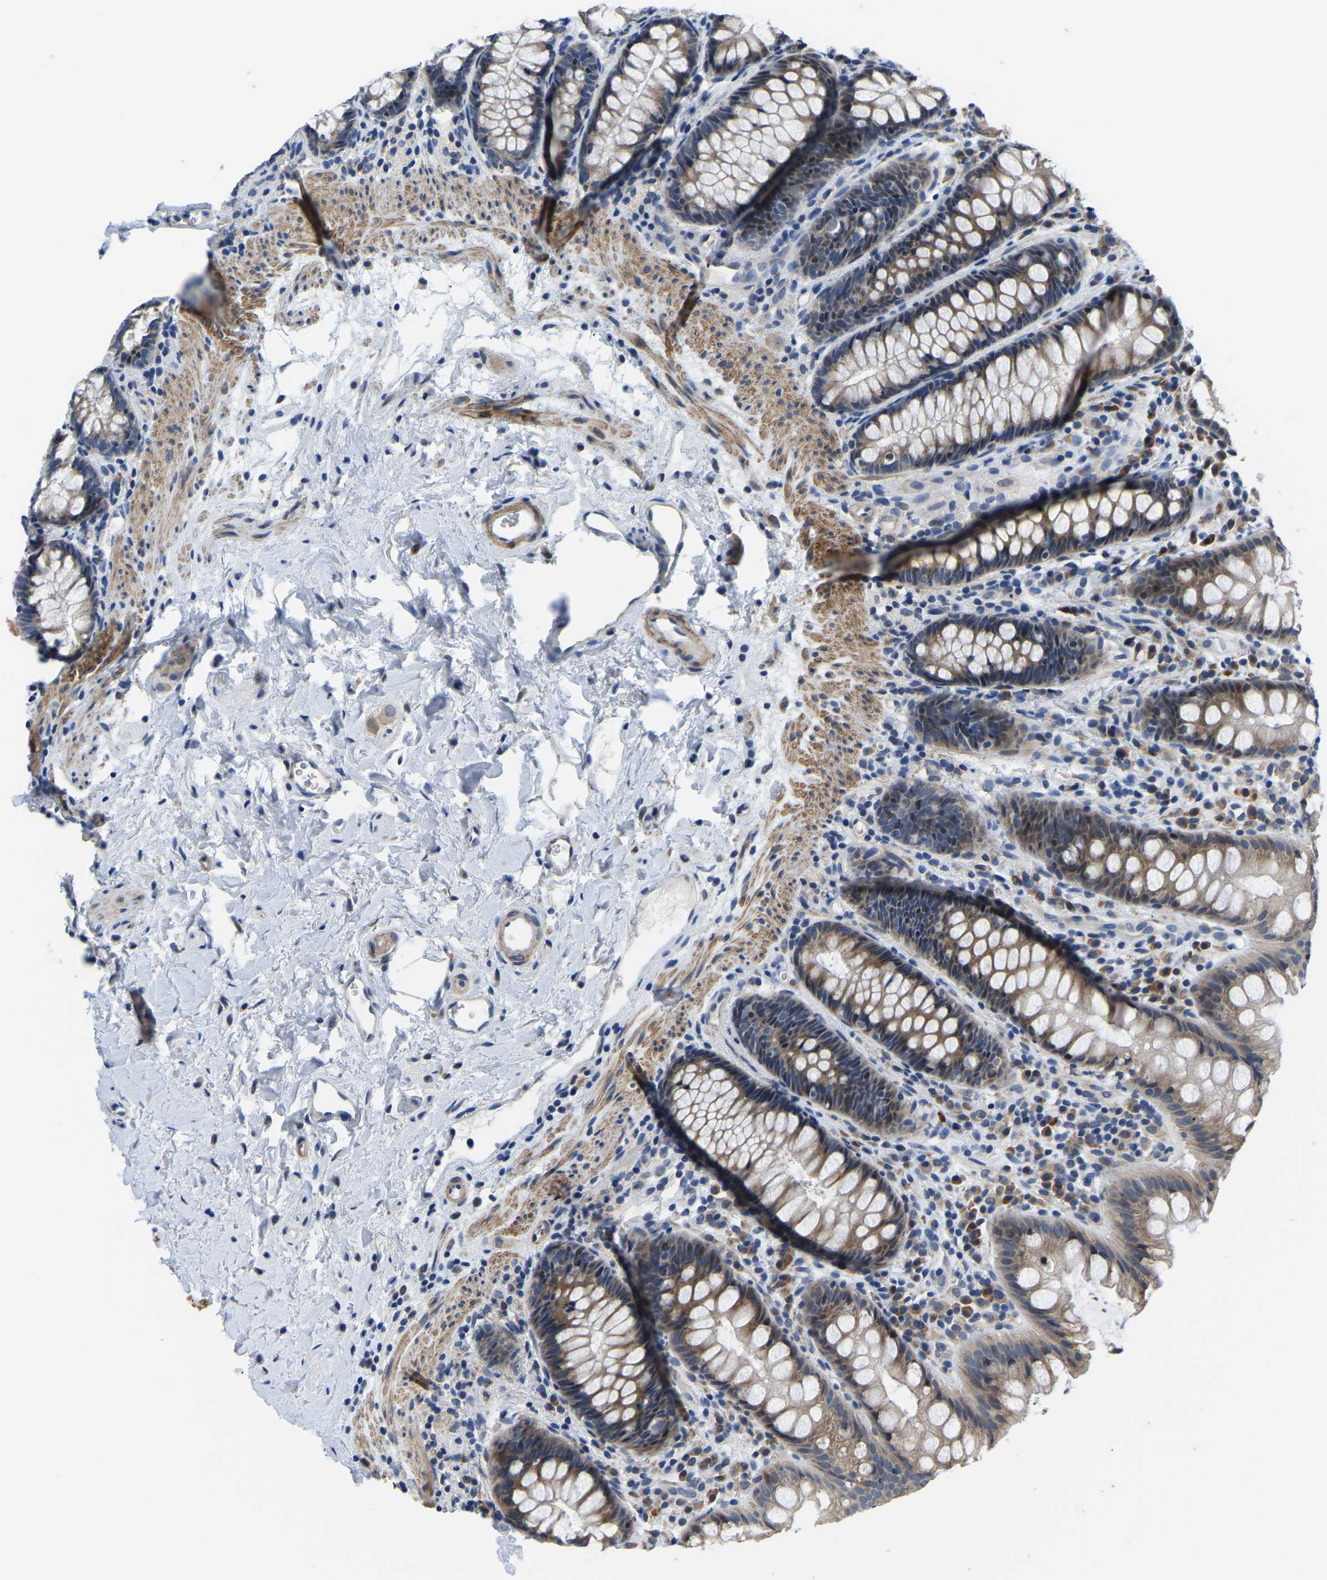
{"staining": {"intensity": "weak", "quantity": ">75%", "location": "cytoplasmic/membranous"}, "tissue": "rectum", "cell_type": "Glandular cells", "image_type": "normal", "snomed": [{"axis": "morphology", "description": "Normal tissue, NOS"}, {"axis": "topography", "description": "Rectum"}], "caption": "Protein analysis of unremarkable rectum displays weak cytoplasmic/membranous staining in approximately >75% of glandular cells.", "gene": "LIAS", "patient": {"sex": "female", "age": 65}}